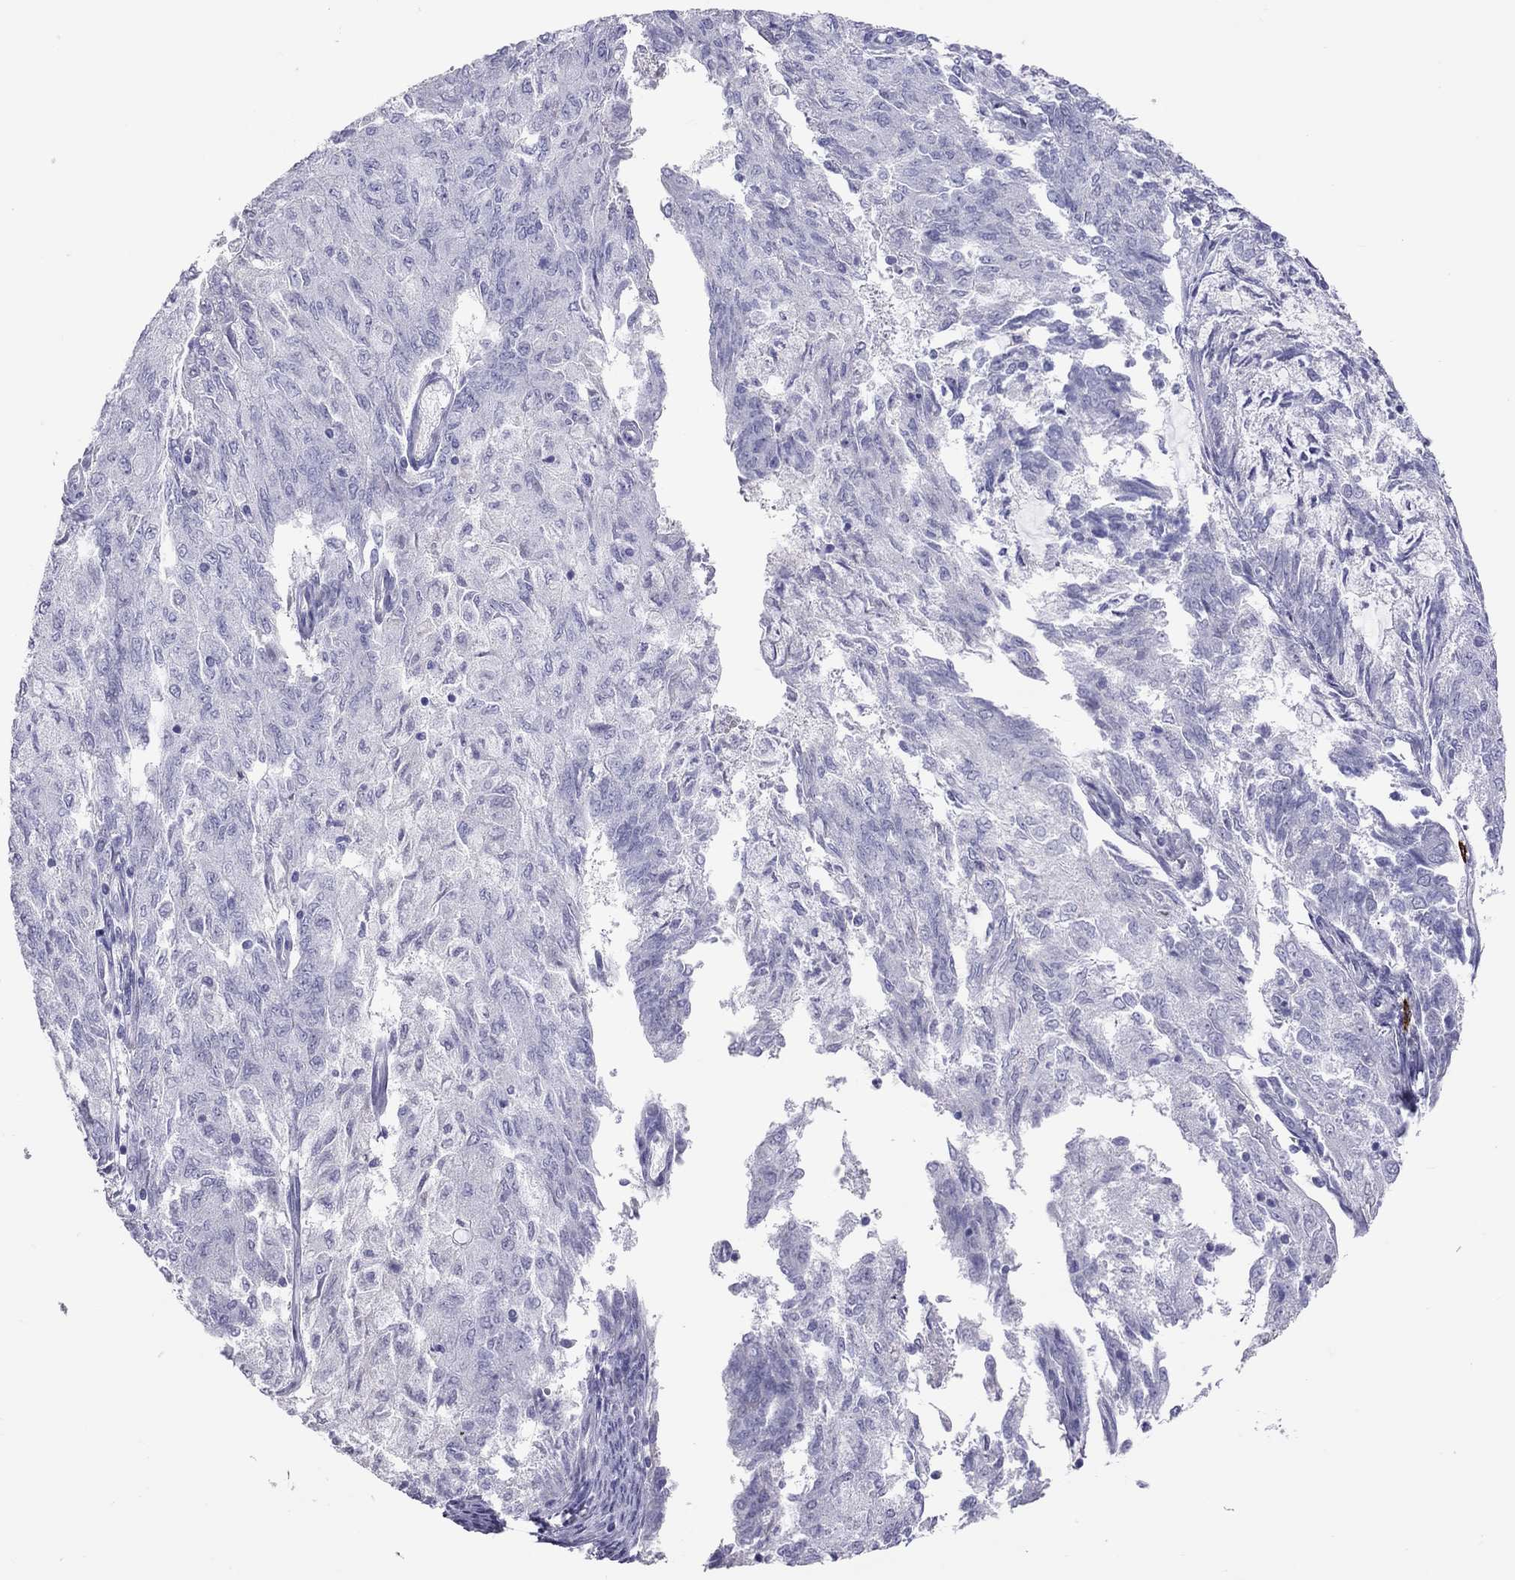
{"staining": {"intensity": "negative", "quantity": "none", "location": "none"}, "tissue": "endometrial cancer", "cell_type": "Tumor cells", "image_type": "cancer", "snomed": [{"axis": "morphology", "description": "Adenocarcinoma, NOS"}, {"axis": "topography", "description": "Endometrium"}], "caption": "This photomicrograph is of endometrial cancer stained with immunohistochemistry (IHC) to label a protein in brown with the nuclei are counter-stained blue. There is no expression in tumor cells.", "gene": "IL17REL", "patient": {"sex": "female", "age": 82}}